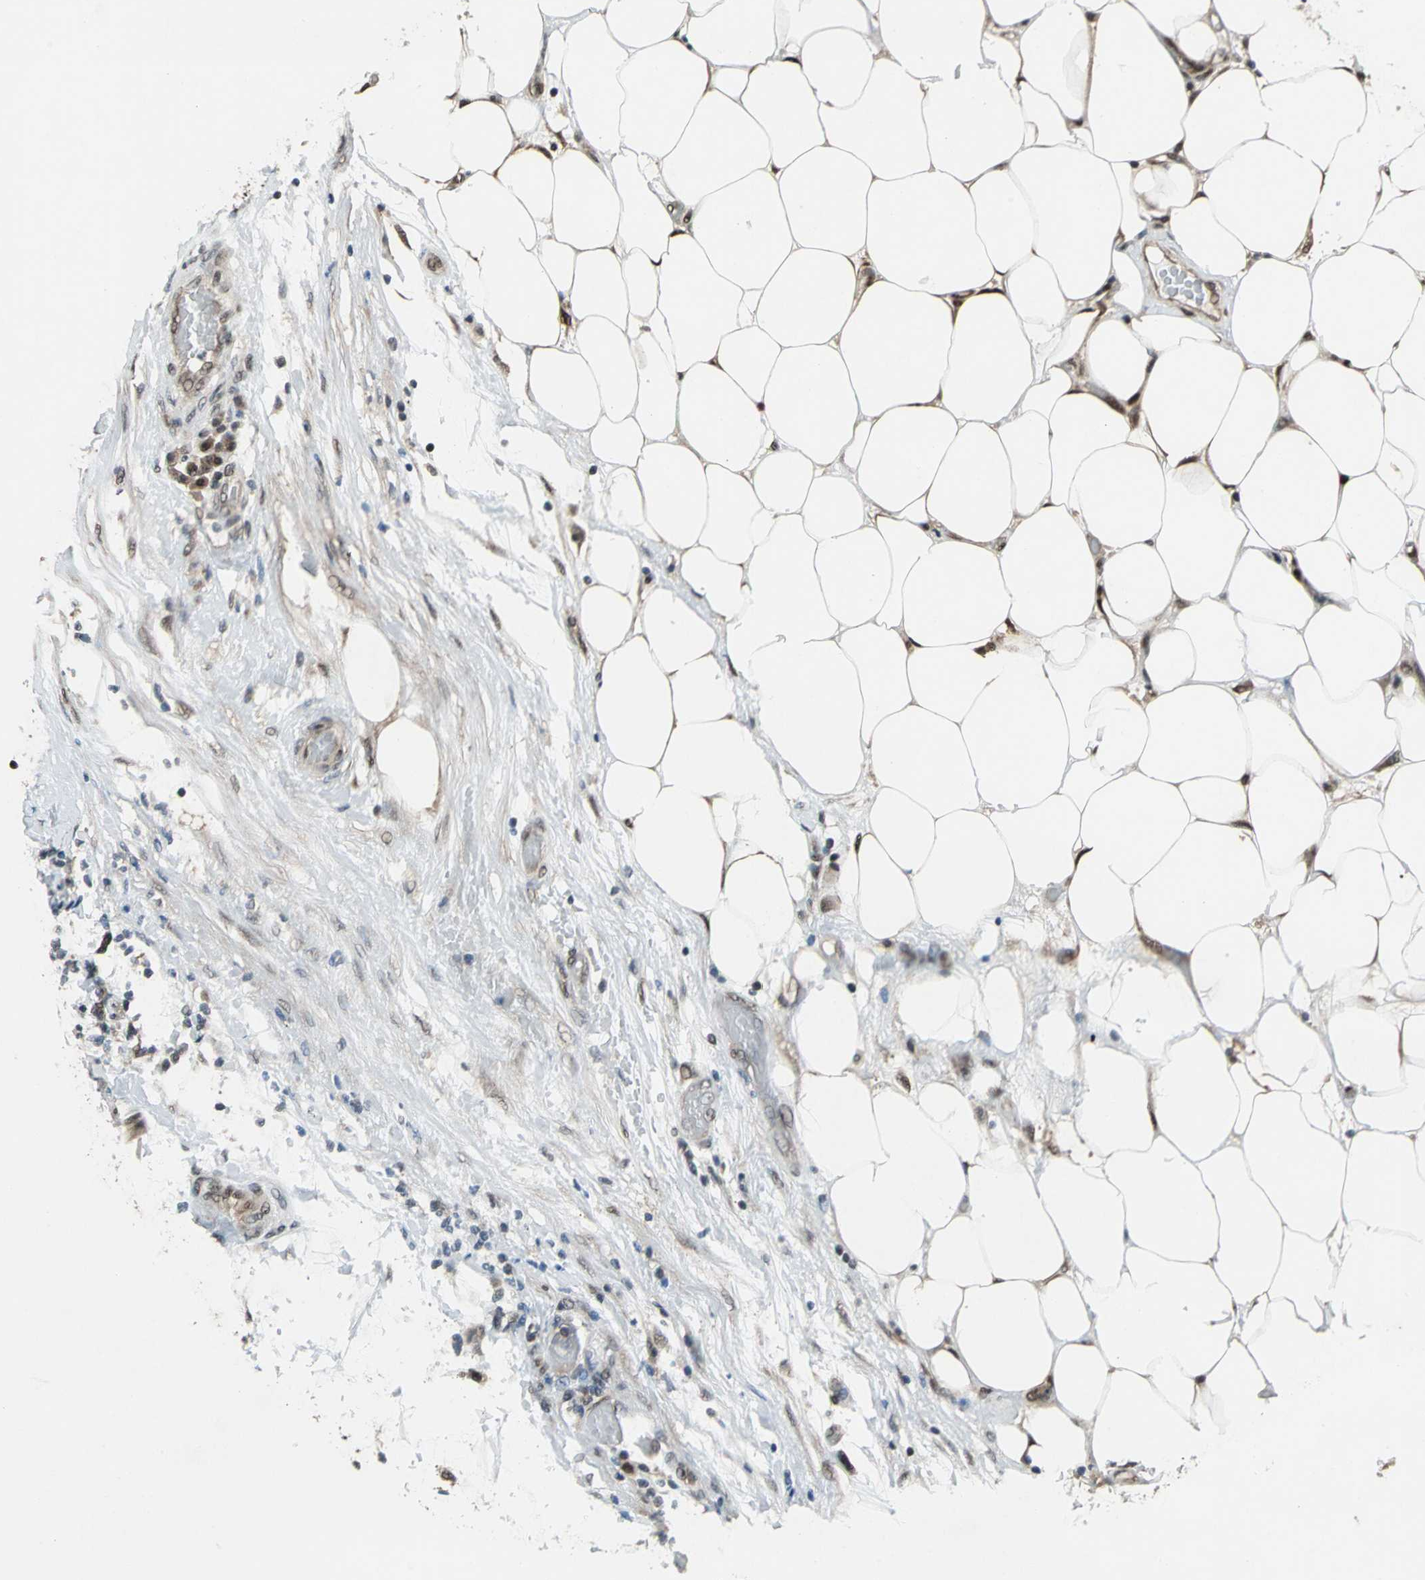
{"staining": {"intensity": "weak", "quantity": "25%-75%", "location": "cytoplasmic/membranous,nuclear"}, "tissue": "lung cancer", "cell_type": "Tumor cells", "image_type": "cancer", "snomed": [{"axis": "morphology", "description": "Inflammation, NOS"}, {"axis": "morphology", "description": "Squamous cell carcinoma, NOS"}, {"axis": "topography", "description": "Lymph node"}, {"axis": "topography", "description": "Soft tissue"}, {"axis": "topography", "description": "Lung"}], "caption": "This photomicrograph exhibits IHC staining of lung cancer (squamous cell carcinoma), with low weak cytoplasmic/membranous and nuclear positivity in about 25%-75% of tumor cells.", "gene": "COPS5", "patient": {"sex": "male", "age": 66}}